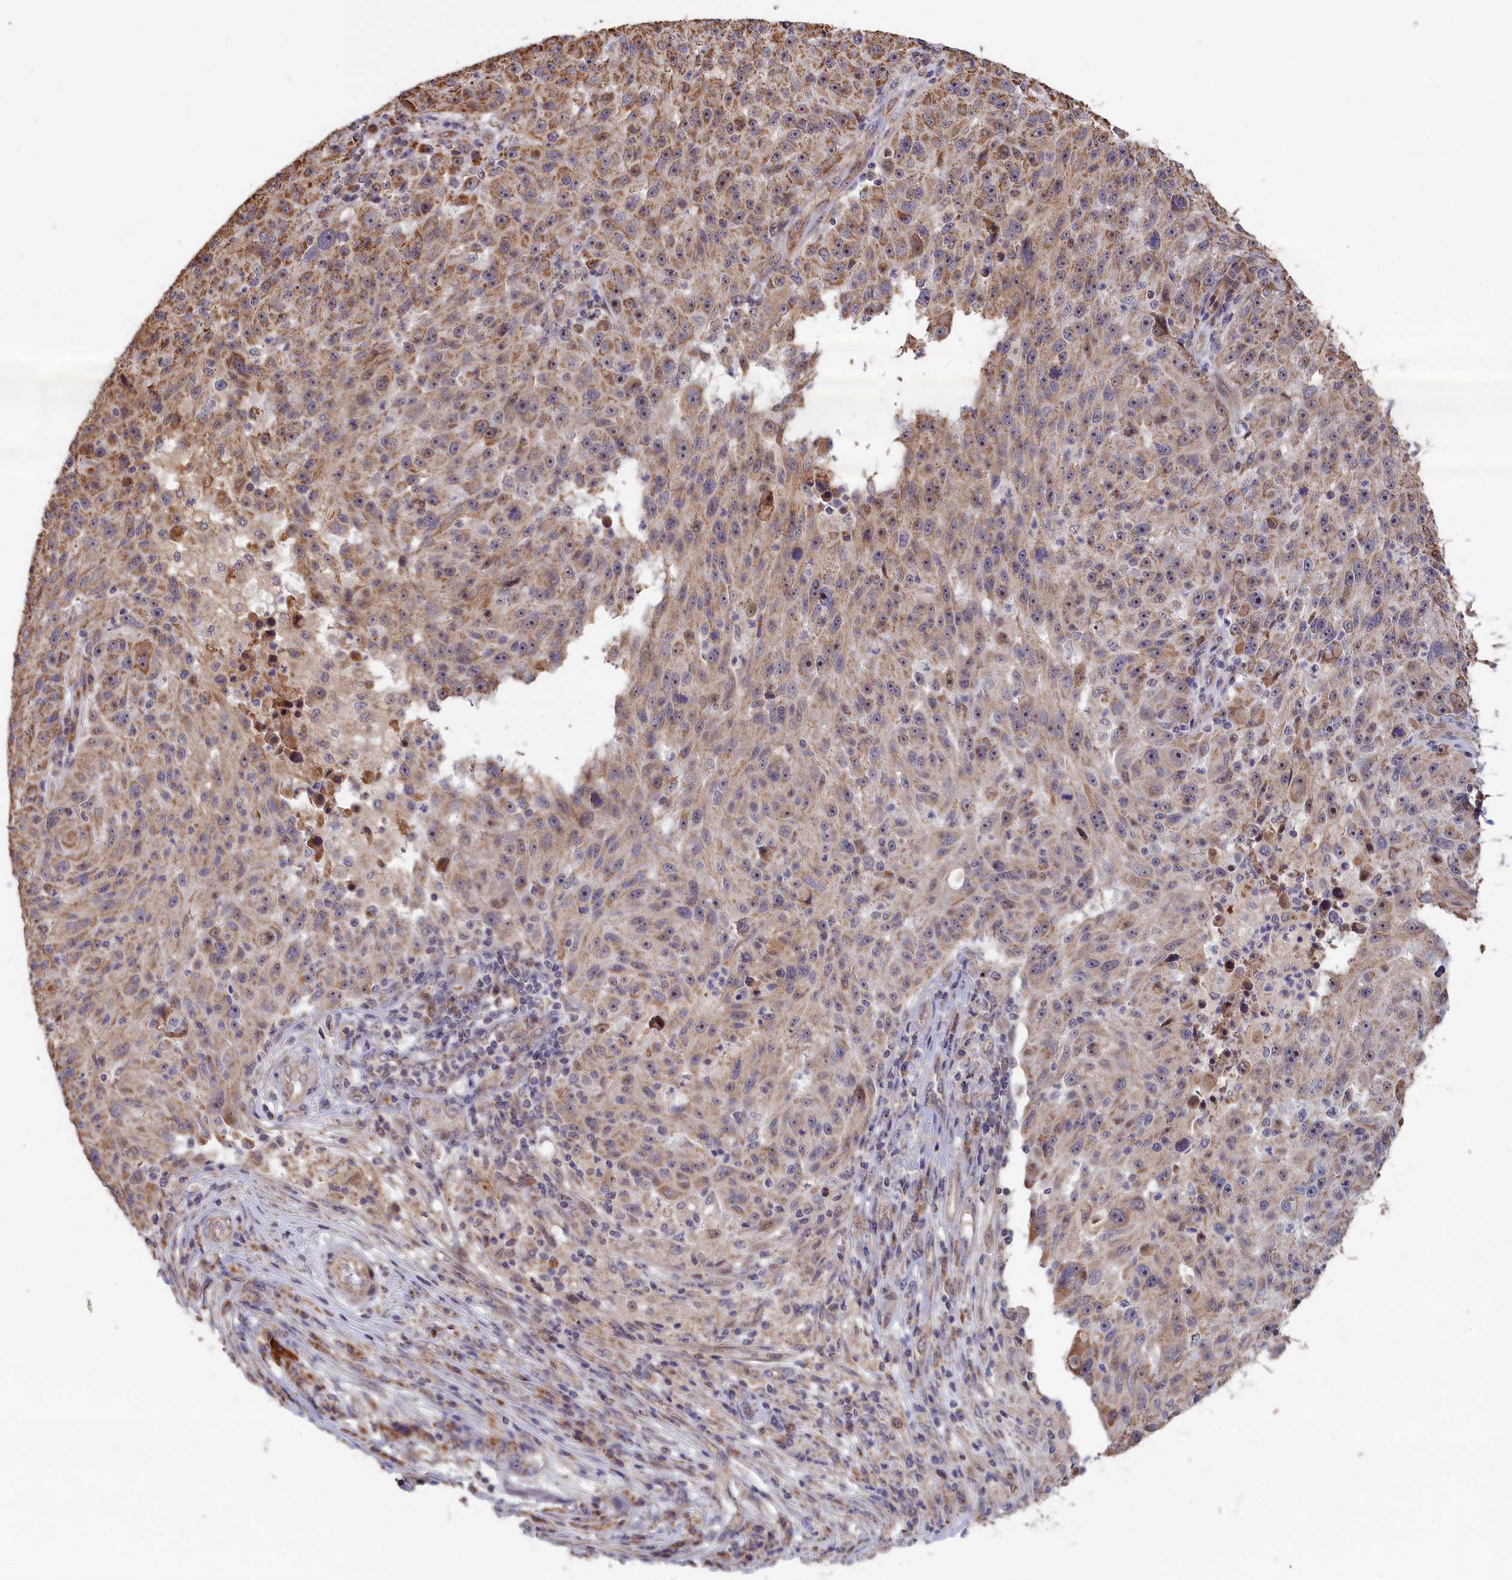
{"staining": {"intensity": "moderate", "quantity": "25%-75%", "location": "cytoplasmic/membranous"}, "tissue": "melanoma", "cell_type": "Tumor cells", "image_type": "cancer", "snomed": [{"axis": "morphology", "description": "Malignant melanoma, NOS"}, {"axis": "topography", "description": "Skin"}], "caption": "Human melanoma stained for a protein (brown) demonstrates moderate cytoplasmic/membranous positive staining in approximately 25%-75% of tumor cells.", "gene": "ZNF816", "patient": {"sex": "male", "age": 53}}